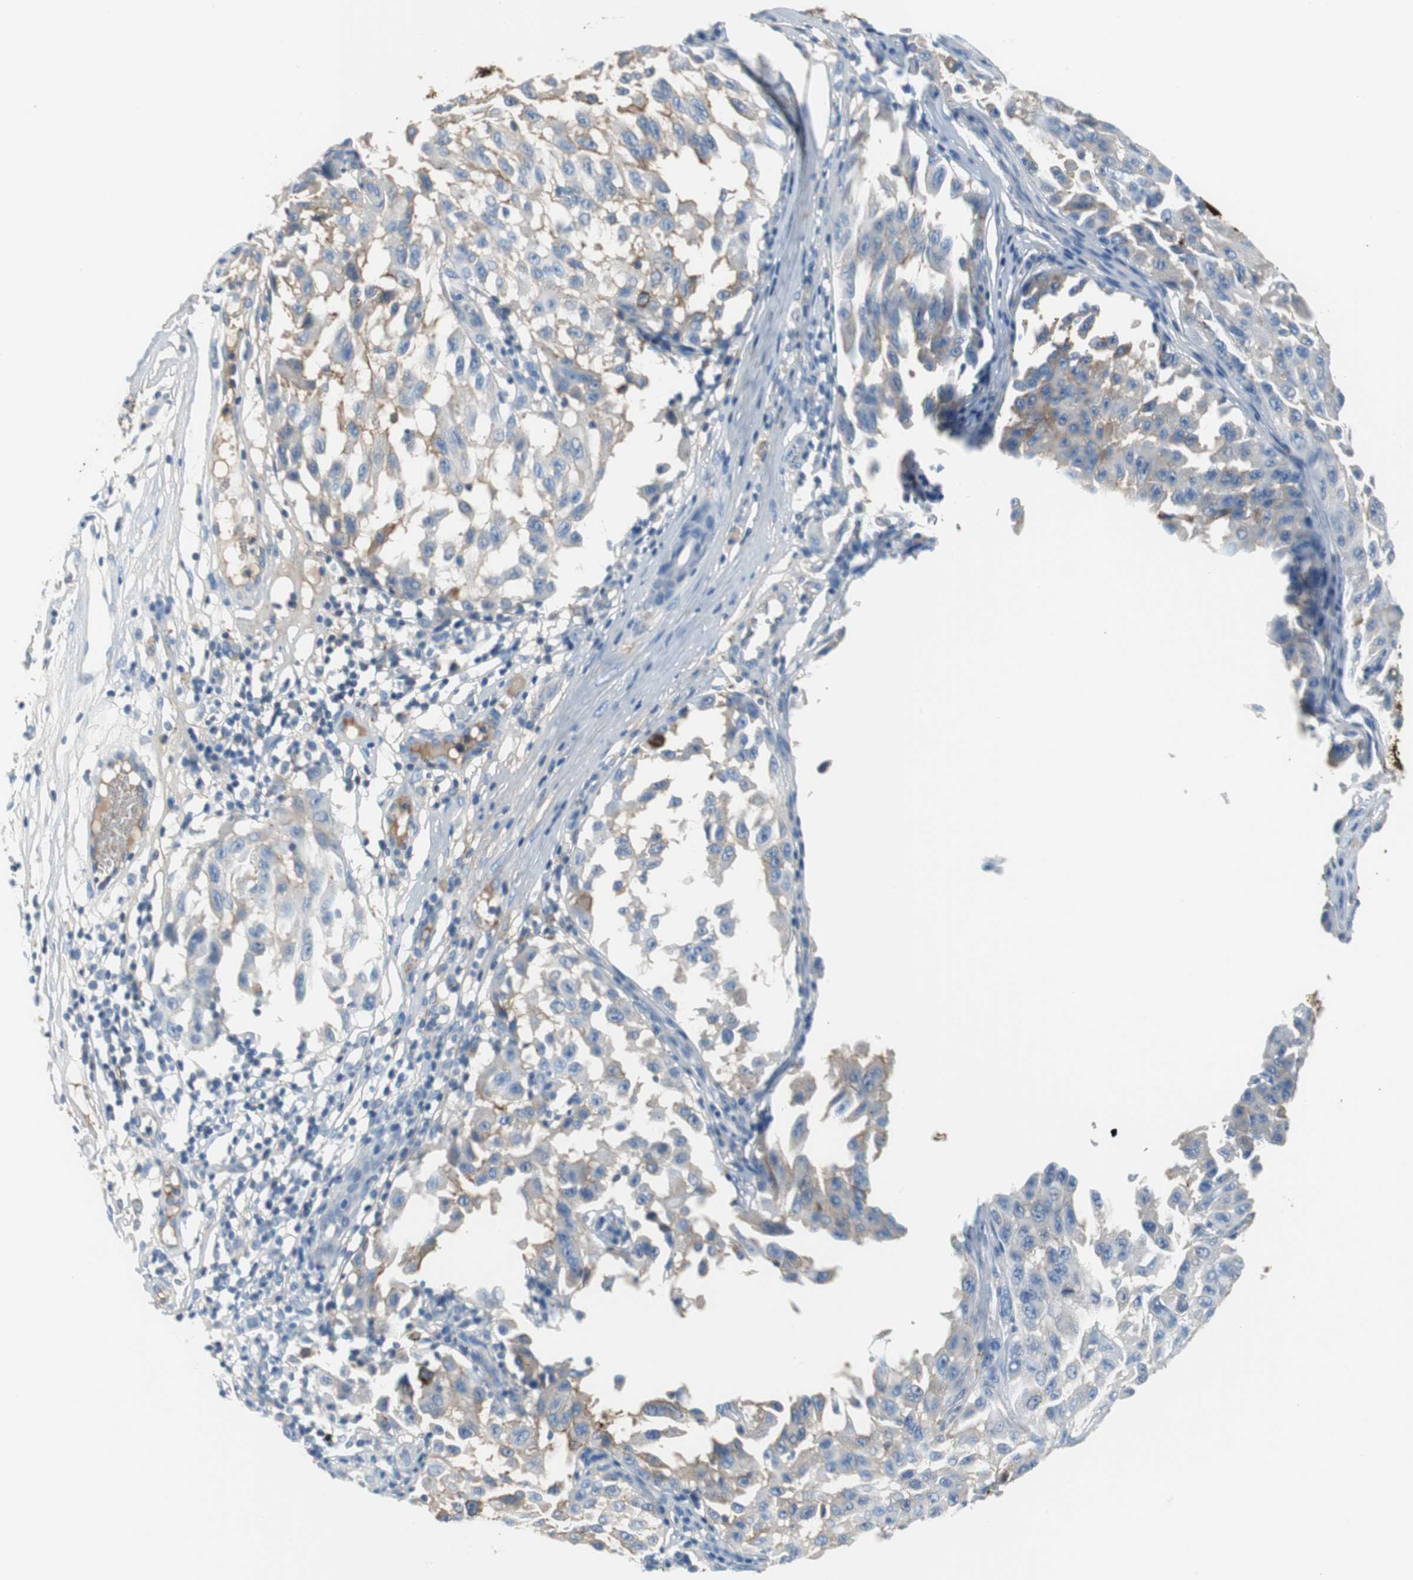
{"staining": {"intensity": "weak", "quantity": "<25%", "location": "cytoplasmic/membranous"}, "tissue": "melanoma", "cell_type": "Tumor cells", "image_type": "cancer", "snomed": [{"axis": "morphology", "description": "Malignant melanoma, NOS"}, {"axis": "topography", "description": "Skin"}], "caption": "Malignant melanoma was stained to show a protein in brown. There is no significant expression in tumor cells.", "gene": "APCS", "patient": {"sex": "male", "age": 30}}